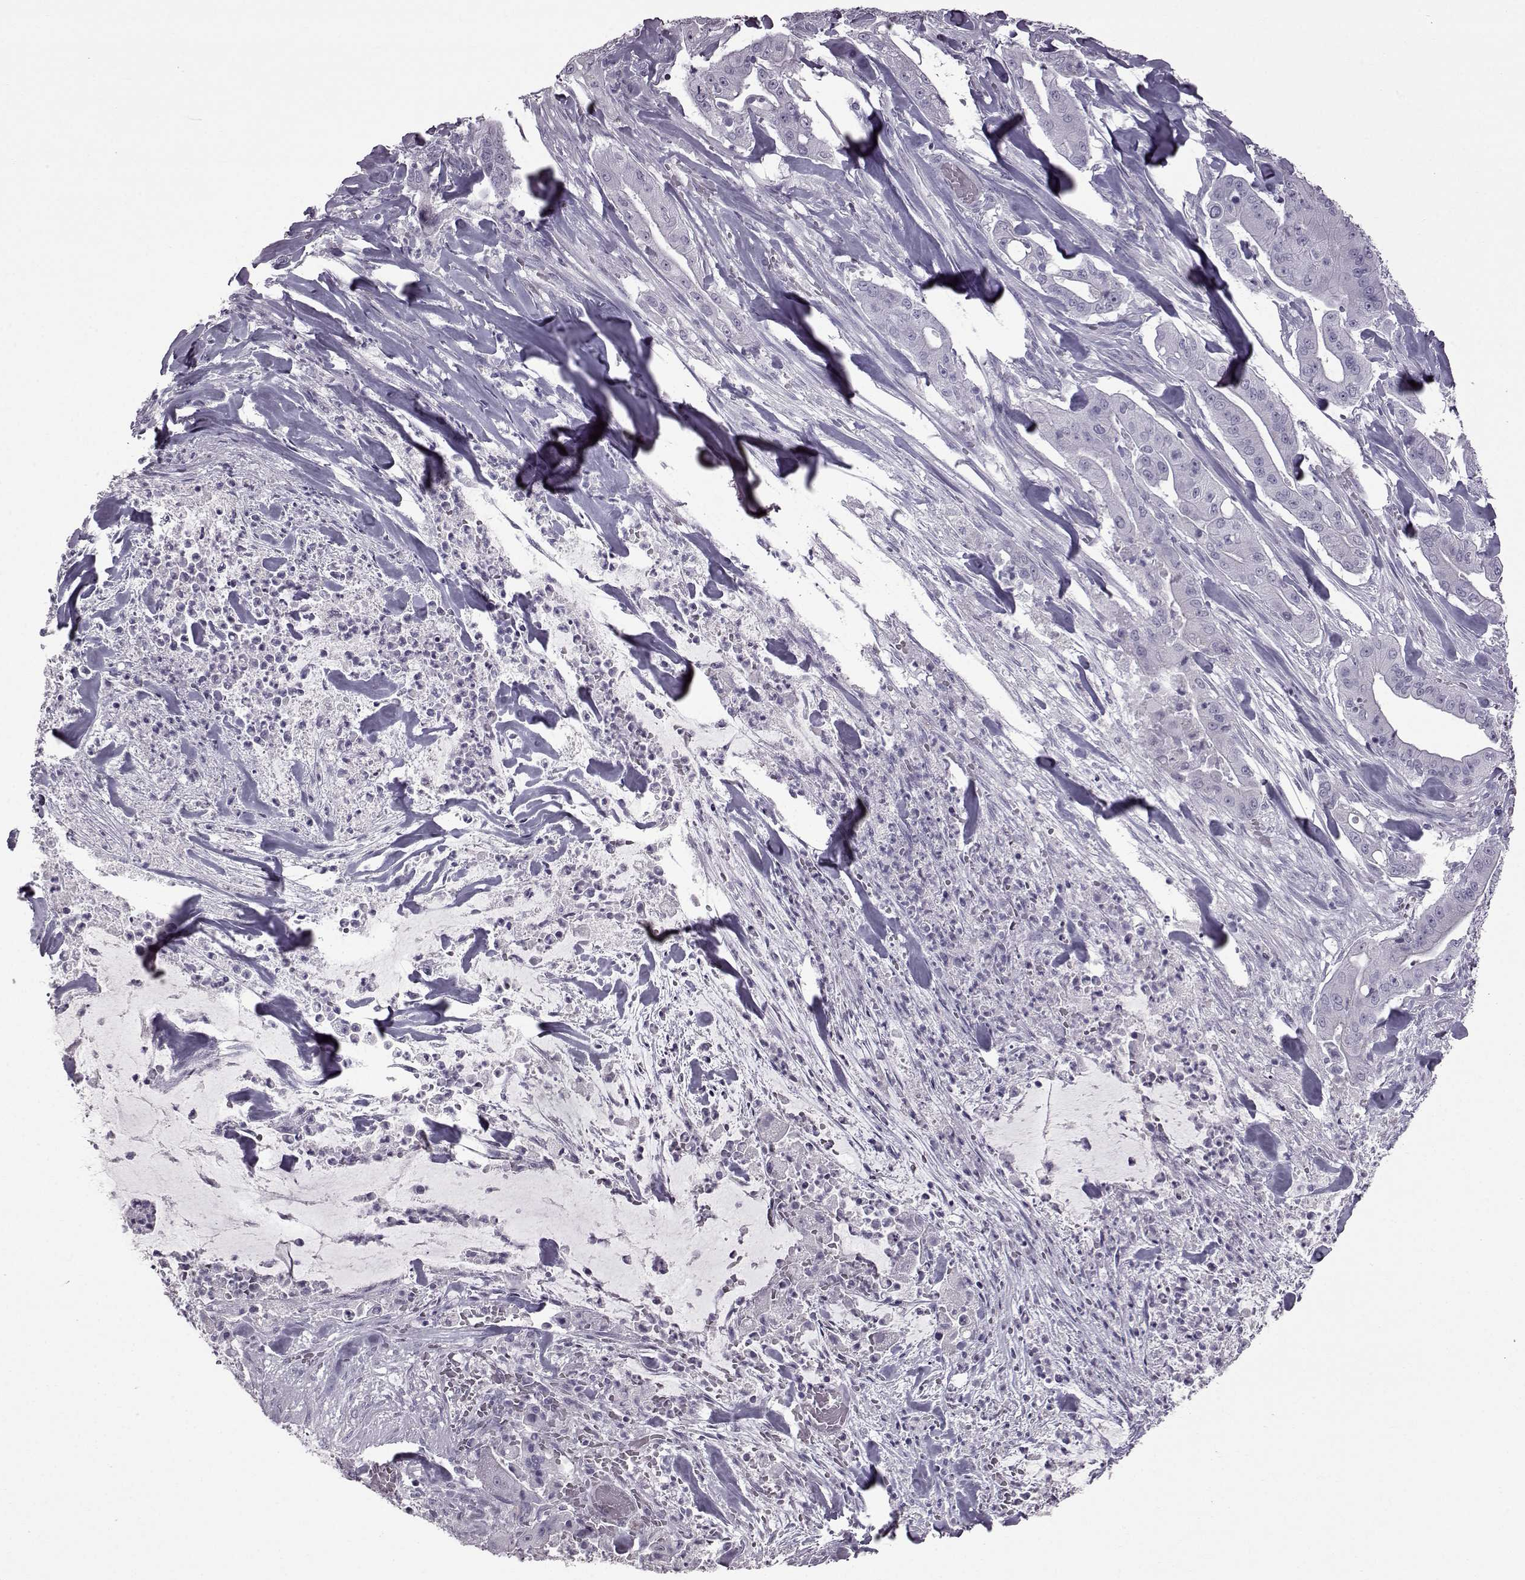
{"staining": {"intensity": "negative", "quantity": "none", "location": "none"}, "tissue": "pancreatic cancer", "cell_type": "Tumor cells", "image_type": "cancer", "snomed": [{"axis": "morphology", "description": "Normal tissue, NOS"}, {"axis": "morphology", "description": "Inflammation, NOS"}, {"axis": "morphology", "description": "Adenocarcinoma, NOS"}, {"axis": "topography", "description": "Pancreas"}], "caption": "This is a photomicrograph of IHC staining of adenocarcinoma (pancreatic), which shows no staining in tumor cells.", "gene": "SLC28A2", "patient": {"sex": "male", "age": 57}}